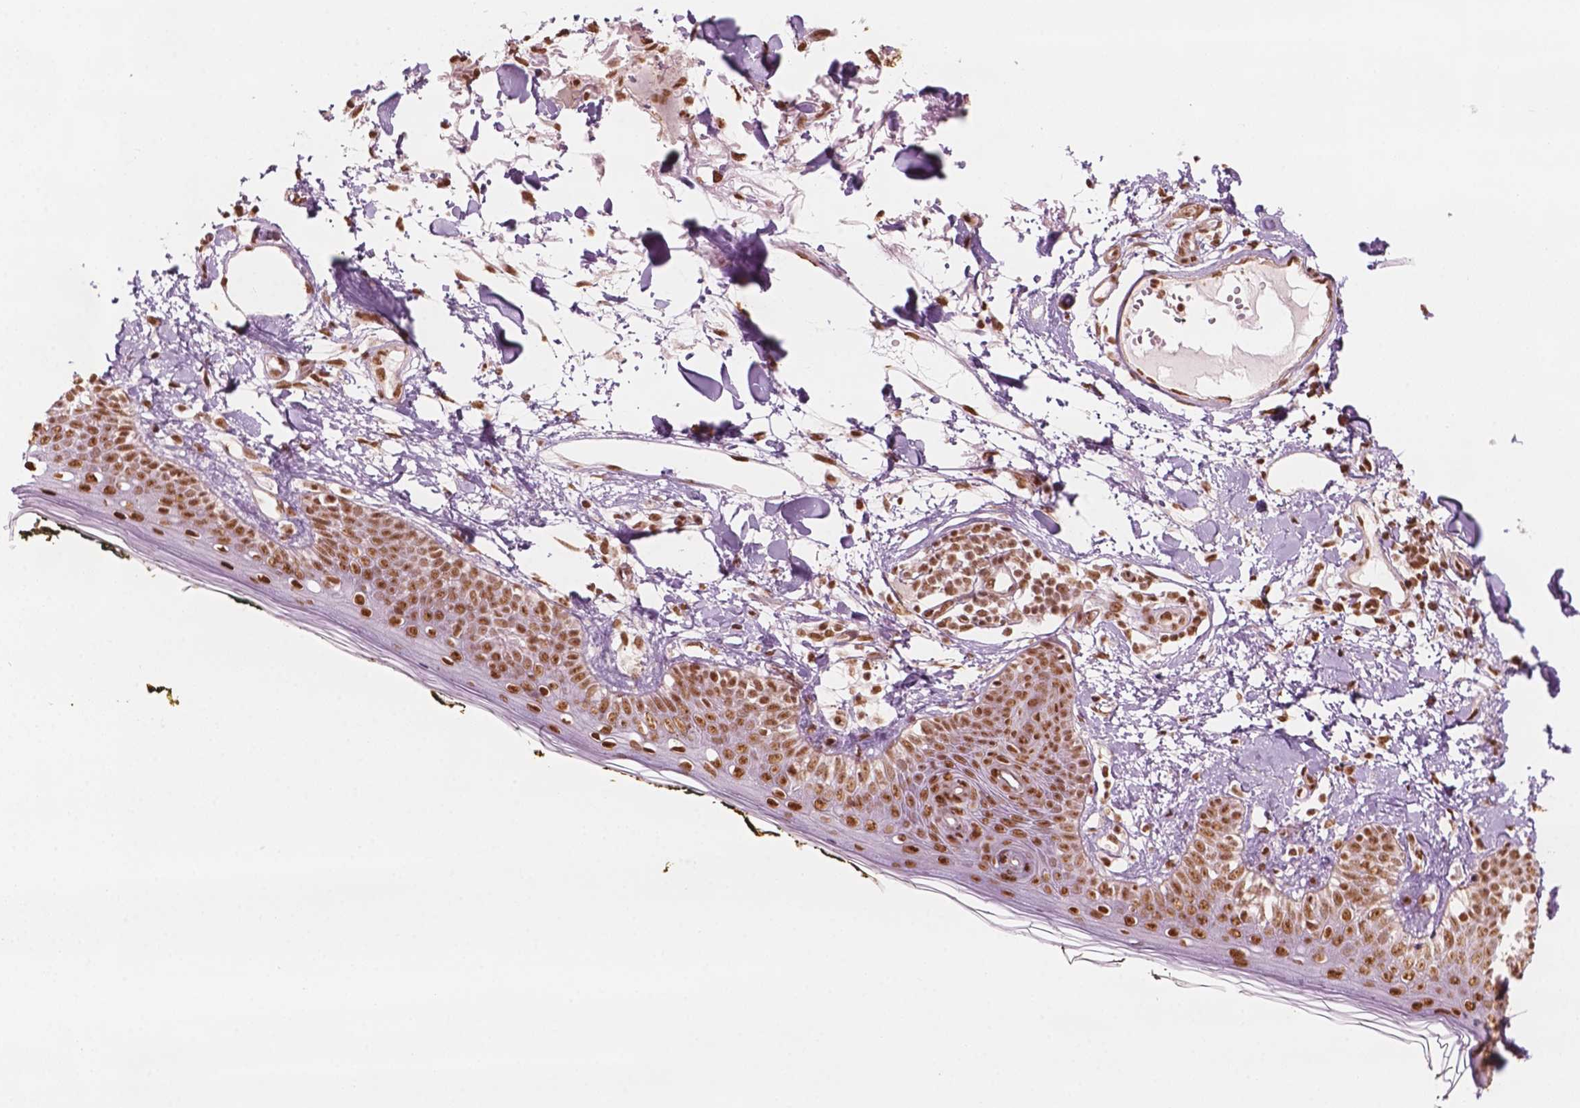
{"staining": {"intensity": "strong", "quantity": ">75%", "location": "nuclear"}, "tissue": "skin", "cell_type": "Fibroblasts", "image_type": "normal", "snomed": [{"axis": "morphology", "description": "Normal tissue, NOS"}, {"axis": "topography", "description": "Skin"}], "caption": "Skin stained with IHC displays strong nuclear positivity in about >75% of fibroblasts. (DAB IHC with brightfield microscopy, high magnification).", "gene": "GTF3C5", "patient": {"sex": "male", "age": 76}}